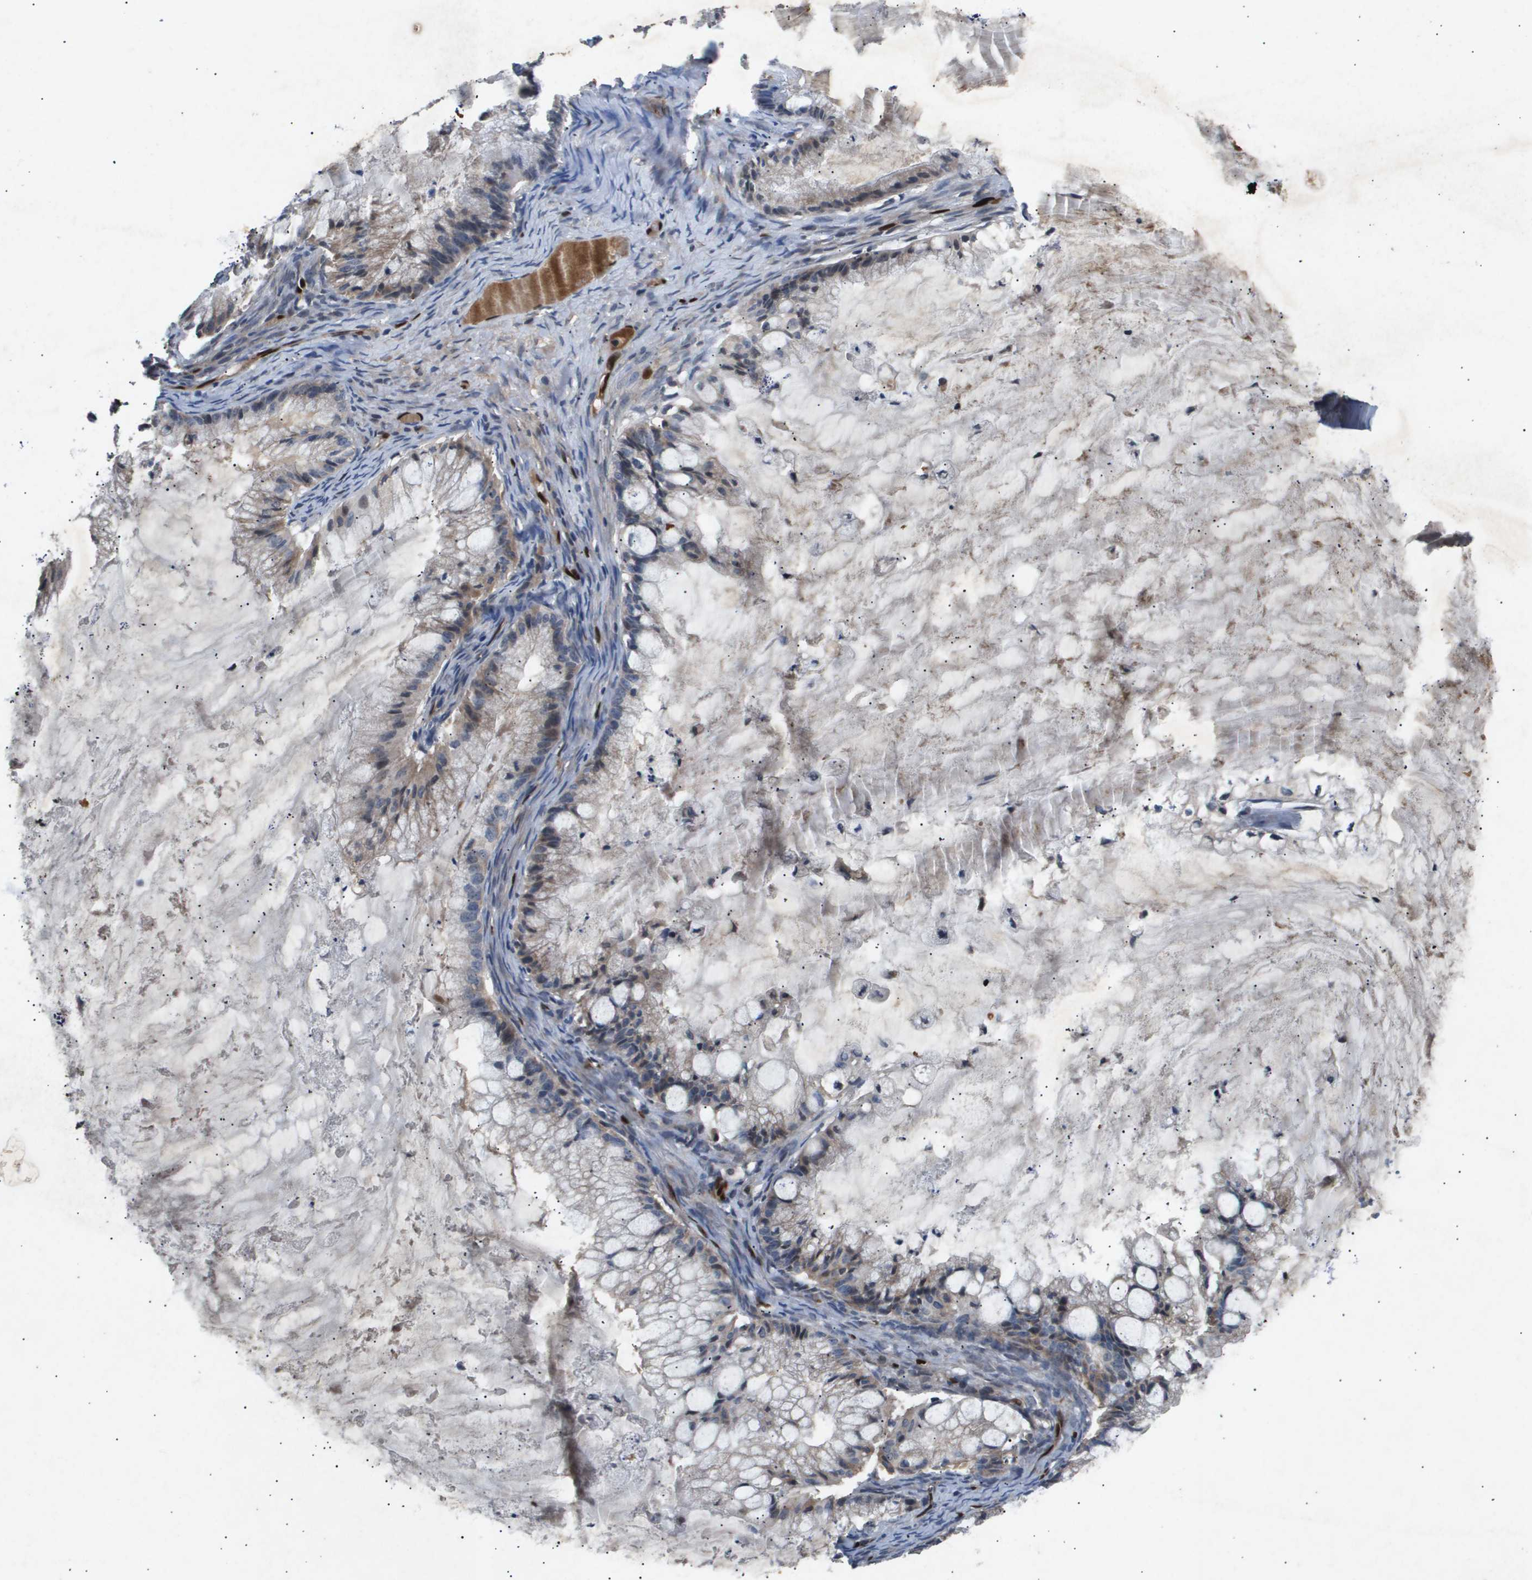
{"staining": {"intensity": "weak", "quantity": "<25%", "location": "cytoplasmic/membranous"}, "tissue": "ovarian cancer", "cell_type": "Tumor cells", "image_type": "cancer", "snomed": [{"axis": "morphology", "description": "Cystadenocarcinoma, mucinous, NOS"}, {"axis": "topography", "description": "Ovary"}], "caption": "The image shows no significant staining in tumor cells of ovarian mucinous cystadenocarcinoma.", "gene": "ERG", "patient": {"sex": "female", "age": 57}}